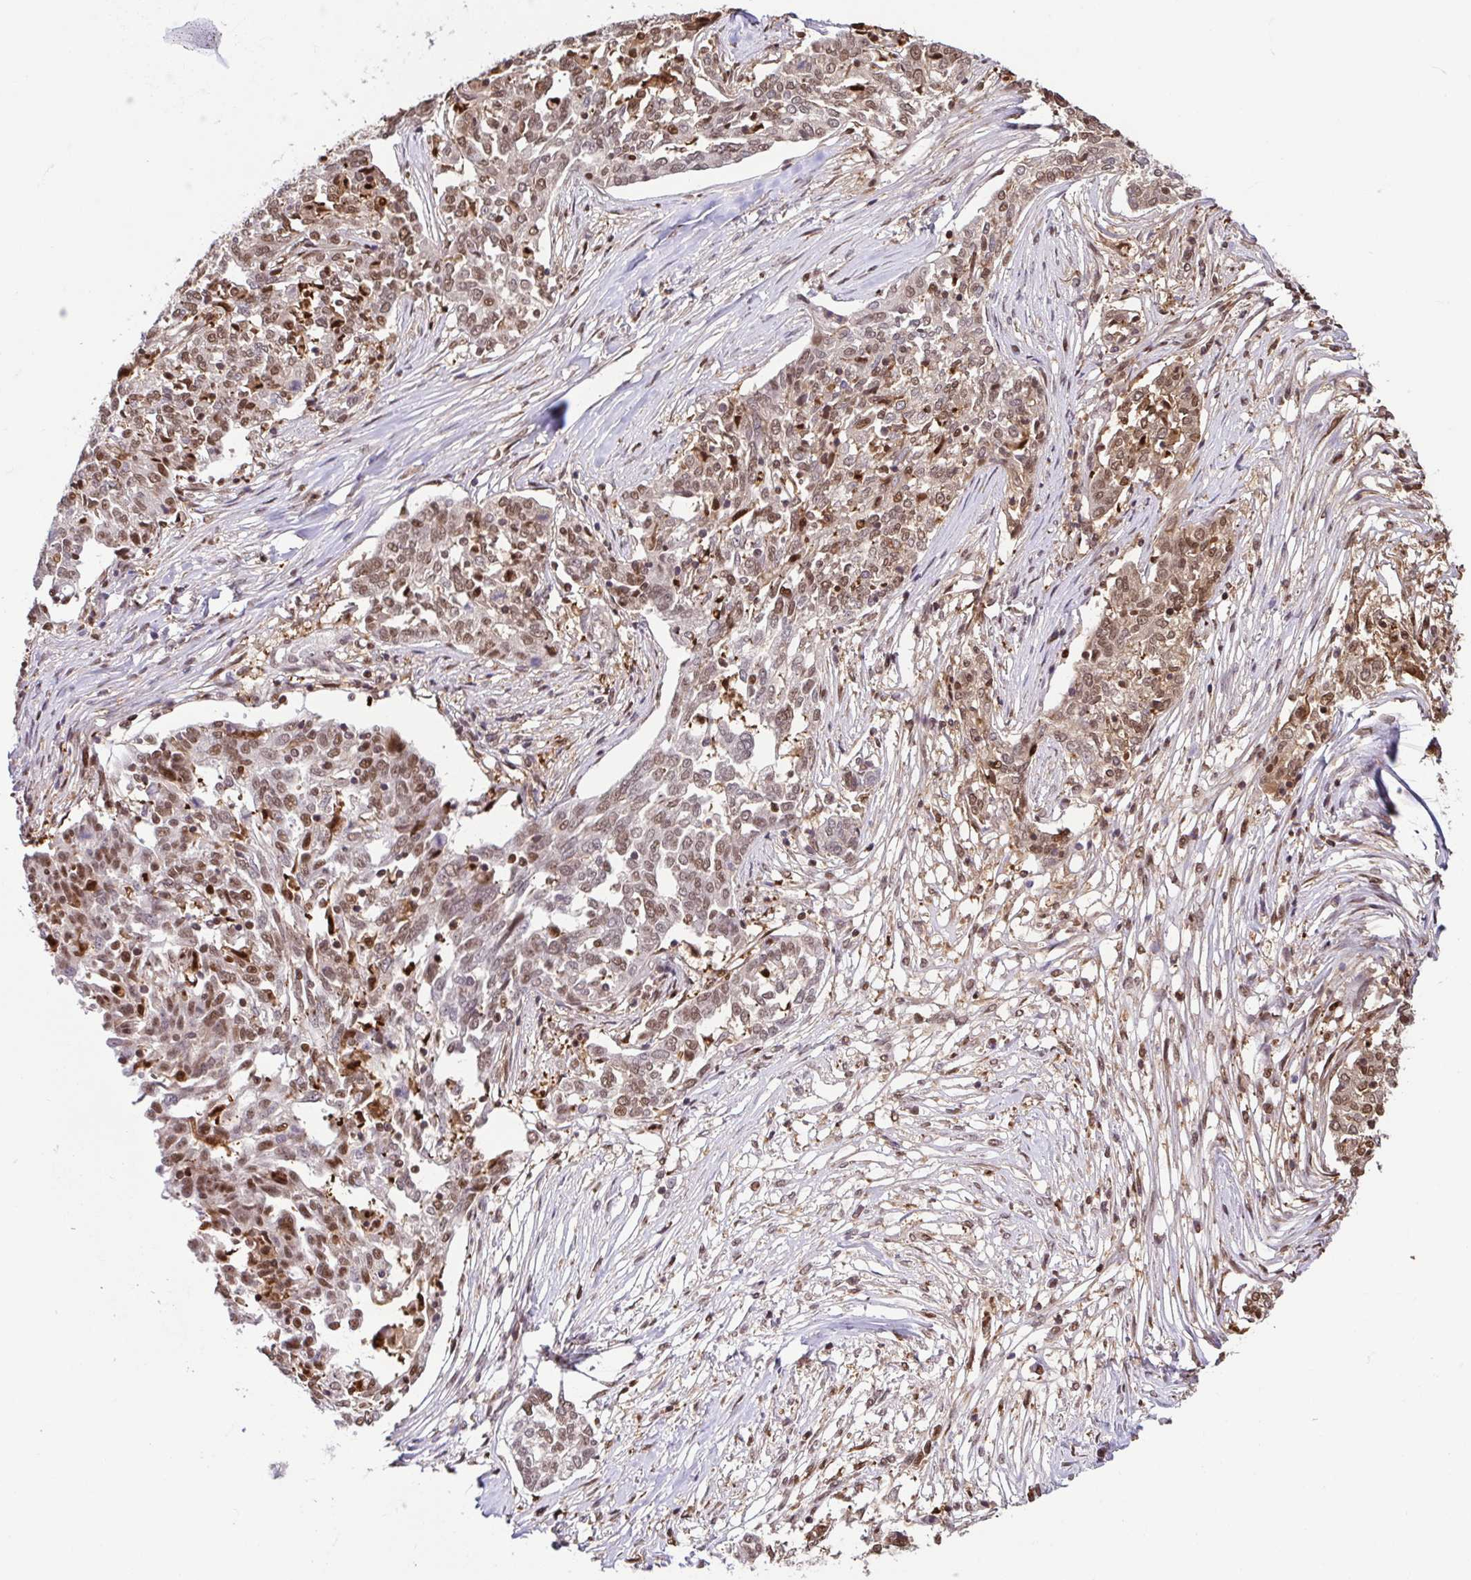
{"staining": {"intensity": "moderate", "quantity": ">75%", "location": "nuclear"}, "tissue": "ovarian cancer", "cell_type": "Tumor cells", "image_type": "cancer", "snomed": [{"axis": "morphology", "description": "Cystadenocarcinoma, serous, NOS"}, {"axis": "topography", "description": "Ovary"}], "caption": "IHC photomicrograph of human ovarian cancer stained for a protein (brown), which reveals medium levels of moderate nuclear staining in about >75% of tumor cells.", "gene": "PSMB9", "patient": {"sex": "female", "age": 67}}